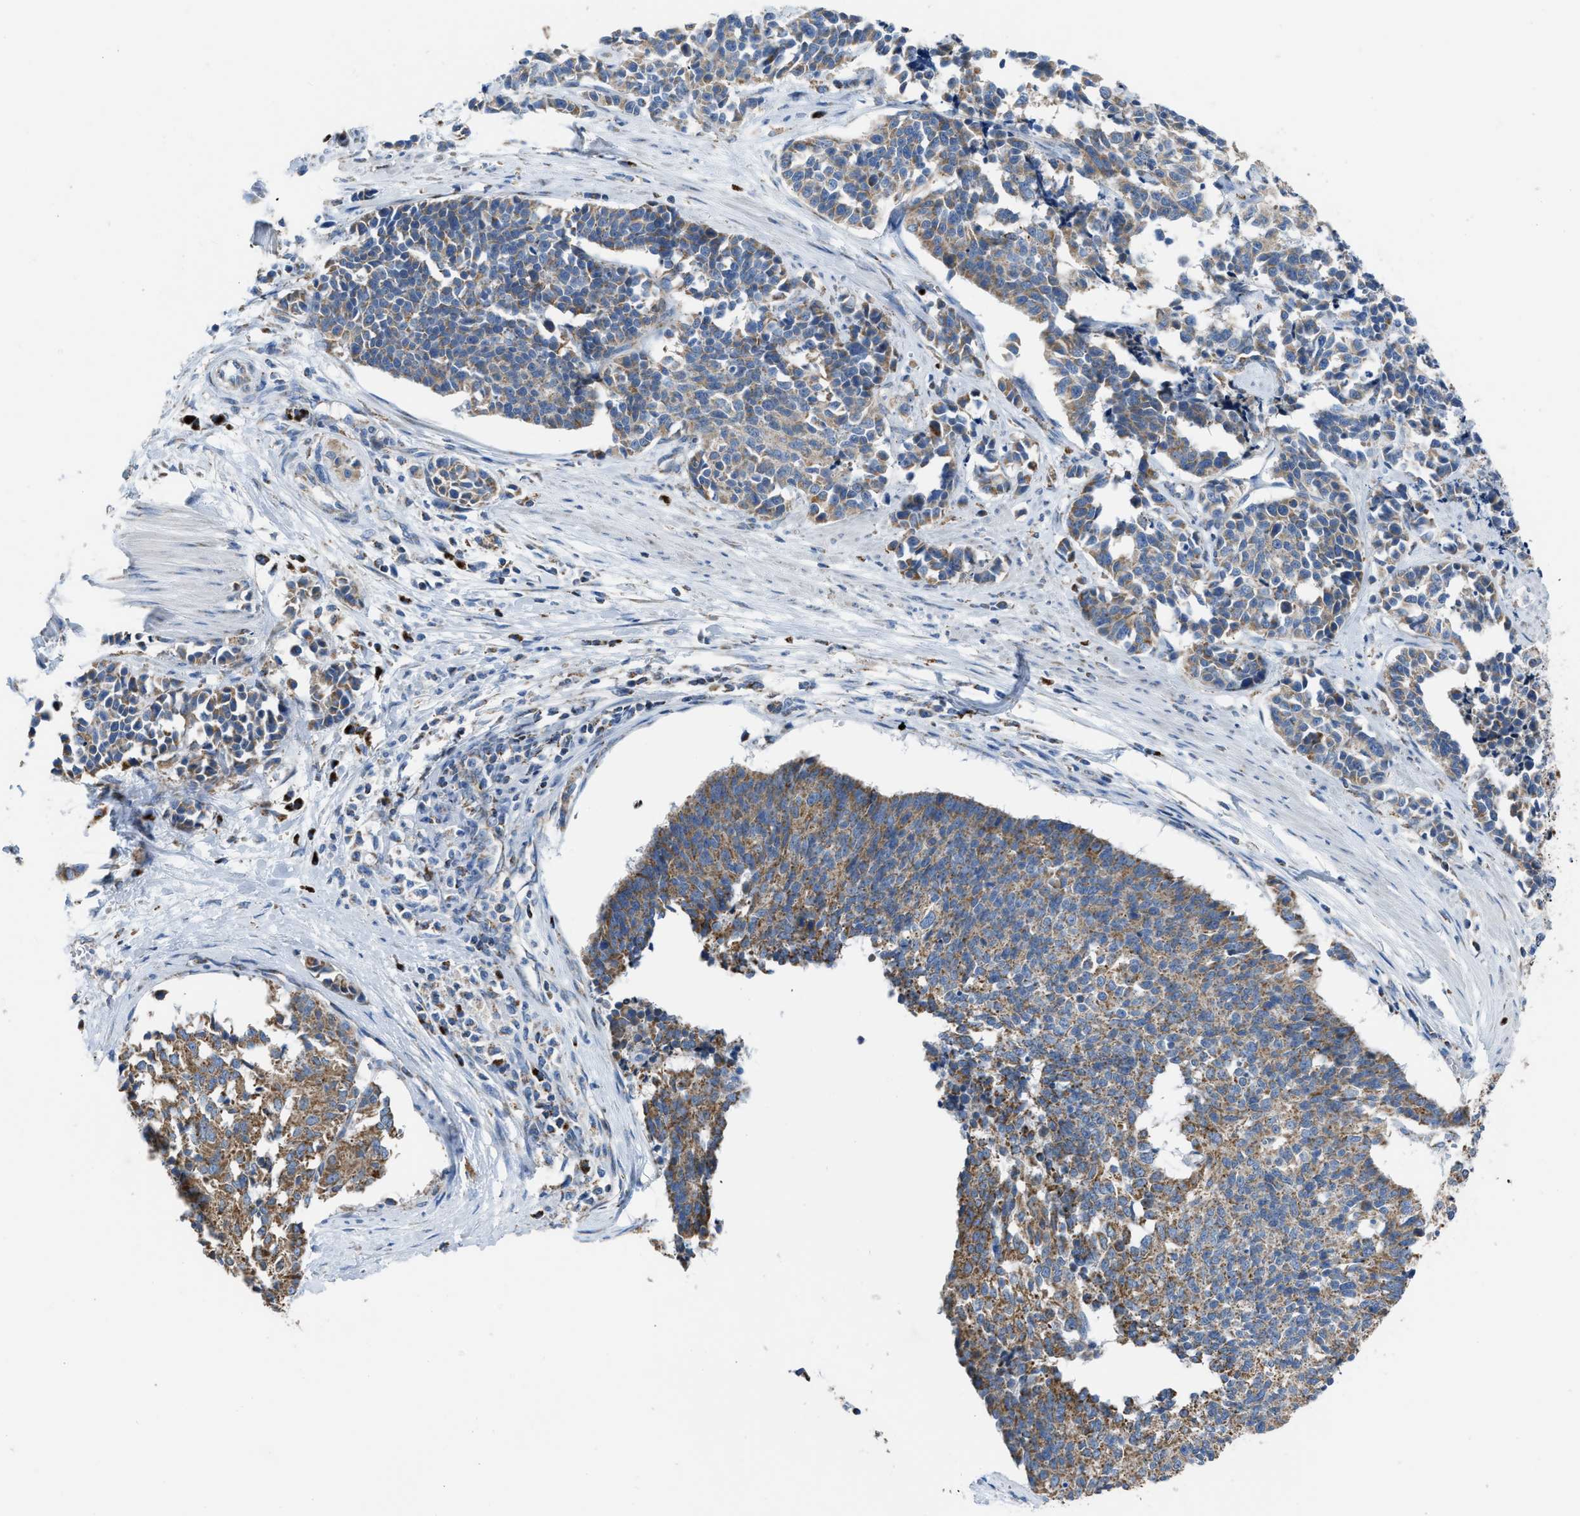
{"staining": {"intensity": "moderate", "quantity": ">75%", "location": "cytoplasmic/membranous"}, "tissue": "cervical cancer", "cell_type": "Tumor cells", "image_type": "cancer", "snomed": [{"axis": "morphology", "description": "Squamous cell carcinoma, NOS"}, {"axis": "topography", "description": "Cervix"}], "caption": "High-power microscopy captured an immunohistochemistry (IHC) image of cervical cancer (squamous cell carcinoma), revealing moderate cytoplasmic/membranous expression in approximately >75% of tumor cells.", "gene": "ETFB", "patient": {"sex": "female", "age": 35}}